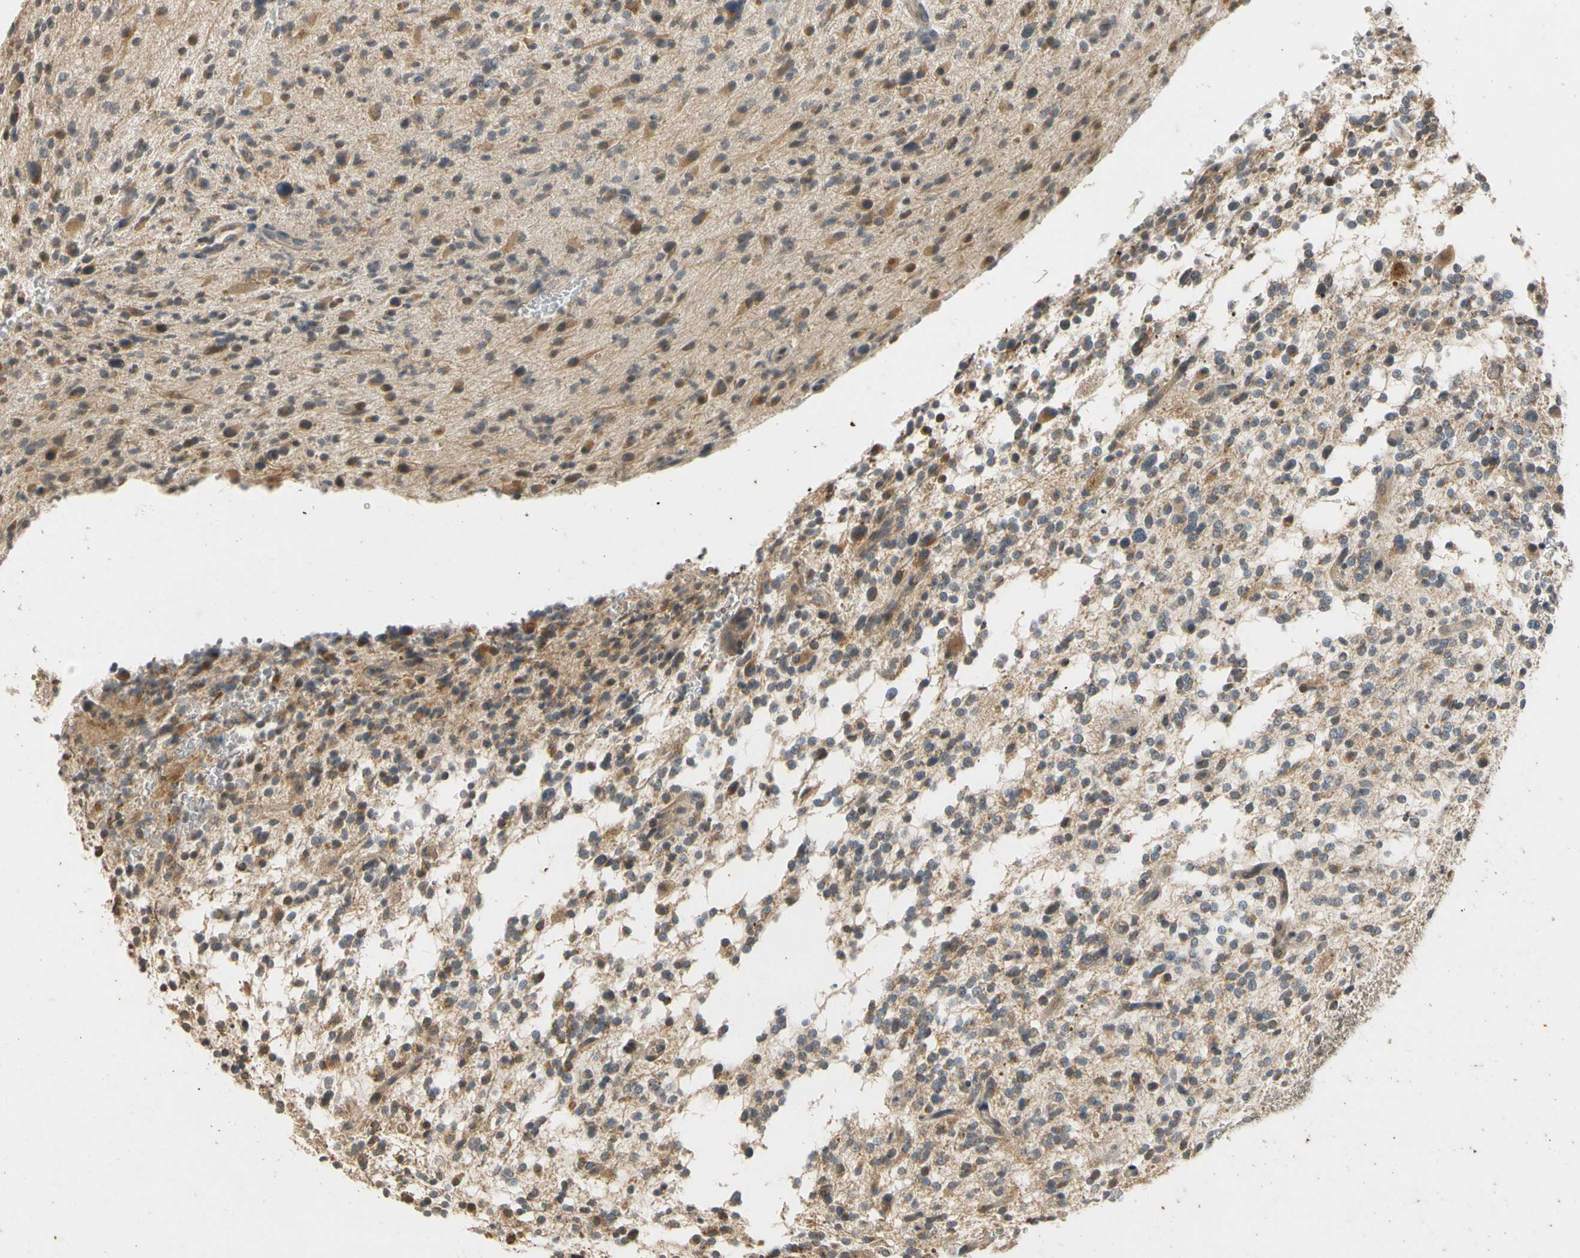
{"staining": {"intensity": "moderate", "quantity": ">75%", "location": "cytoplasmic/membranous"}, "tissue": "glioma", "cell_type": "Tumor cells", "image_type": "cancer", "snomed": [{"axis": "morphology", "description": "Glioma, malignant, High grade"}, {"axis": "topography", "description": "Brain"}], "caption": "Immunohistochemistry (IHC) photomicrograph of glioma stained for a protein (brown), which exhibits medium levels of moderate cytoplasmic/membranous staining in about >75% of tumor cells.", "gene": "ATP2C1", "patient": {"sex": "male", "age": 48}}